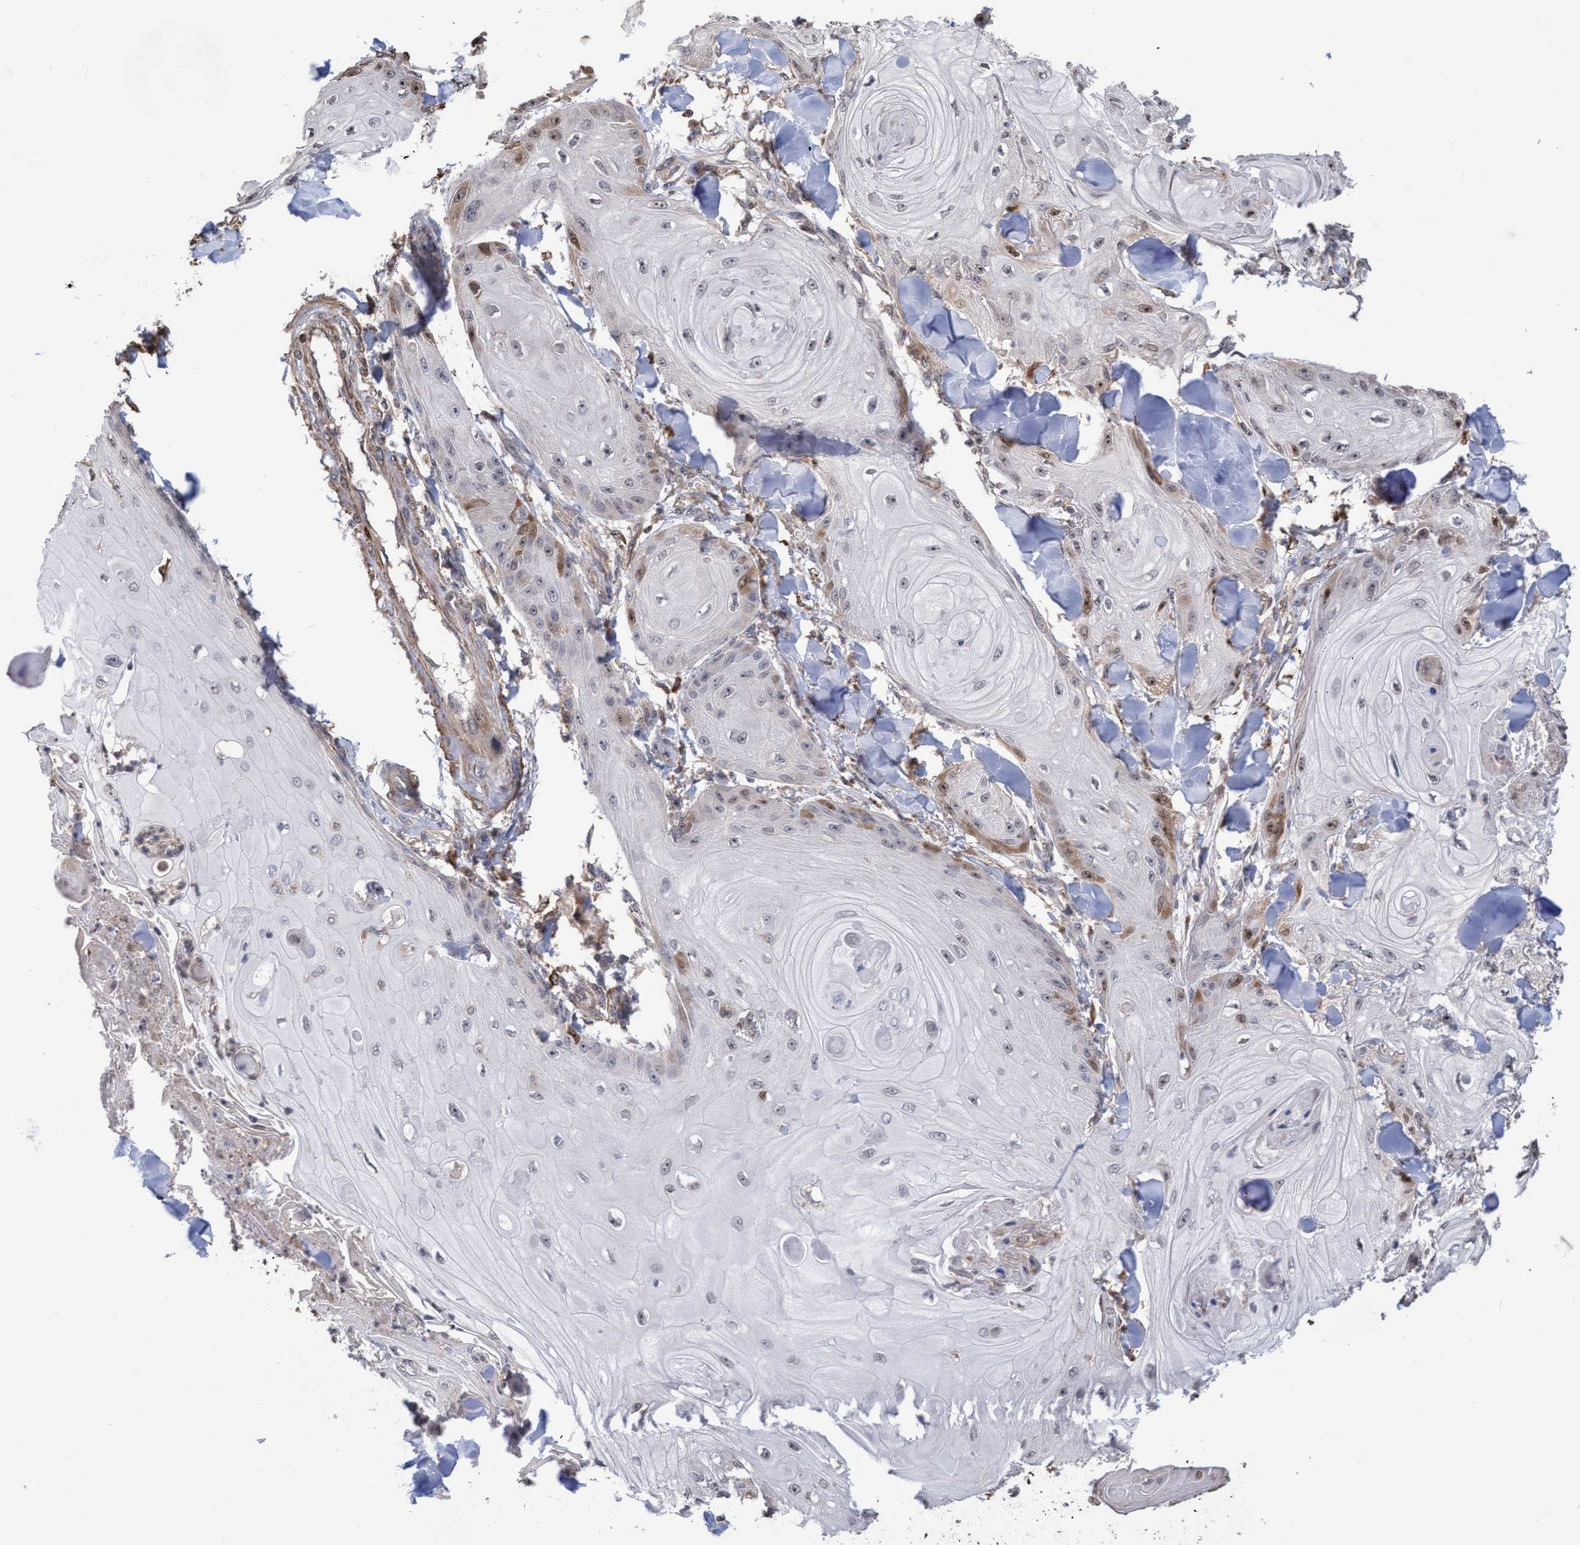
{"staining": {"intensity": "moderate", "quantity": "<25%", "location": "cytoplasmic/membranous,nuclear"}, "tissue": "skin cancer", "cell_type": "Tumor cells", "image_type": "cancer", "snomed": [{"axis": "morphology", "description": "Squamous cell carcinoma, NOS"}, {"axis": "topography", "description": "Skin"}], "caption": "Tumor cells reveal moderate cytoplasmic/membranous and nuclear expression in approximately <25% of cells in skin squamous cell carcinoma. The staining was performed using DAB (3,3'-diaminobenzidine), with brown indicating positive protein expression. Nuclei are stained blue with hematoxylin.", "gene": "SLBP", "patient": {"sex": "male", "age": 74}}